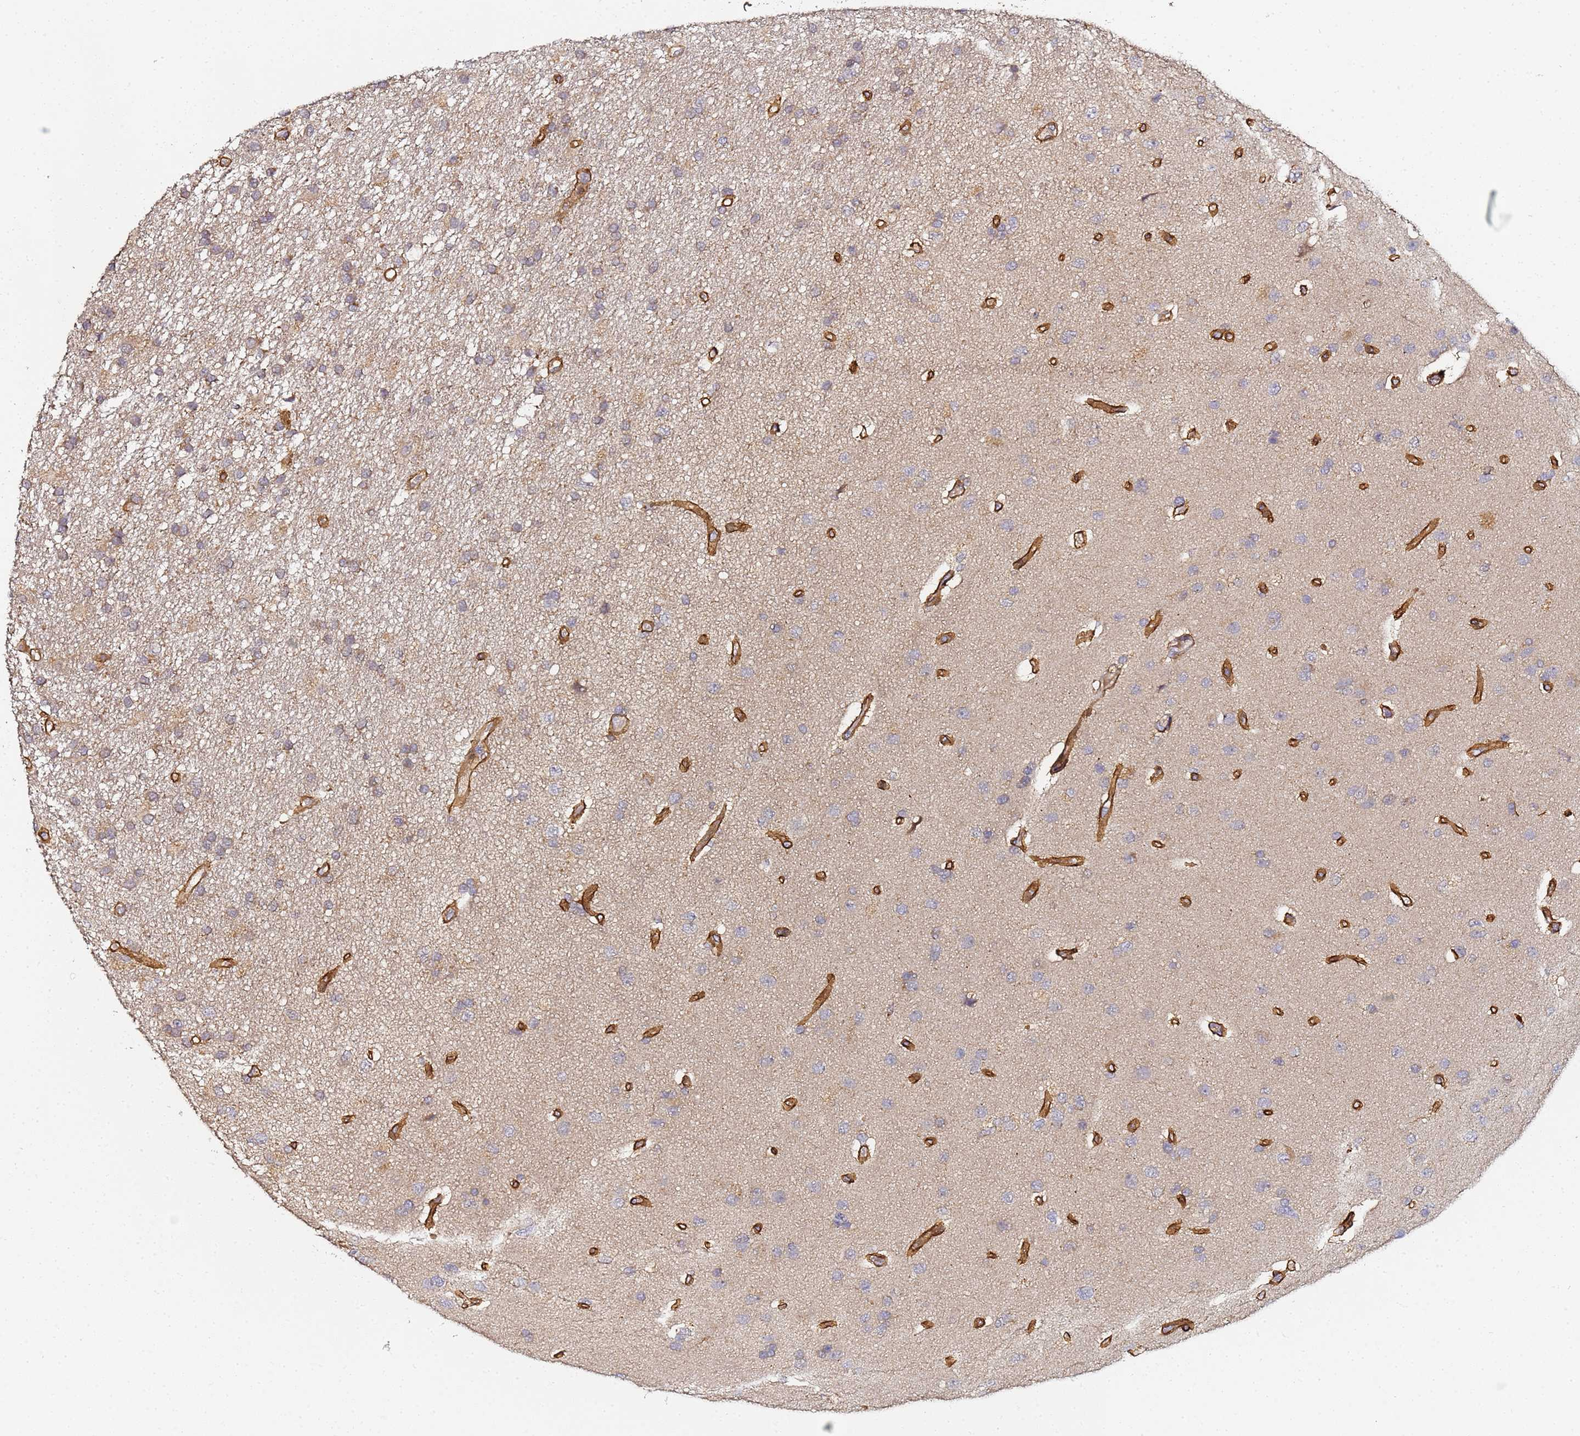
{"staining": {"intensity": "weak", "quantity": ">75%", "location": "cytoplasmic/membranous"}, "tissue": "glioma", "cell_type": "Tumor cells", "image_type": "cancer", "snomed": [{"axis": "morphology", "description": "Glioma, malignant, High grade"}, {"axis": "topography", "description": "Brain"}], "caption": "Brown immunohistochemical staining in human malignant glioma (high-grade) exhibits weak cytoplasmic/membranous expression in about >75% of tumor cells.", "gene": "LRRC69", "patient": {"sex": "male", "age": 77}}